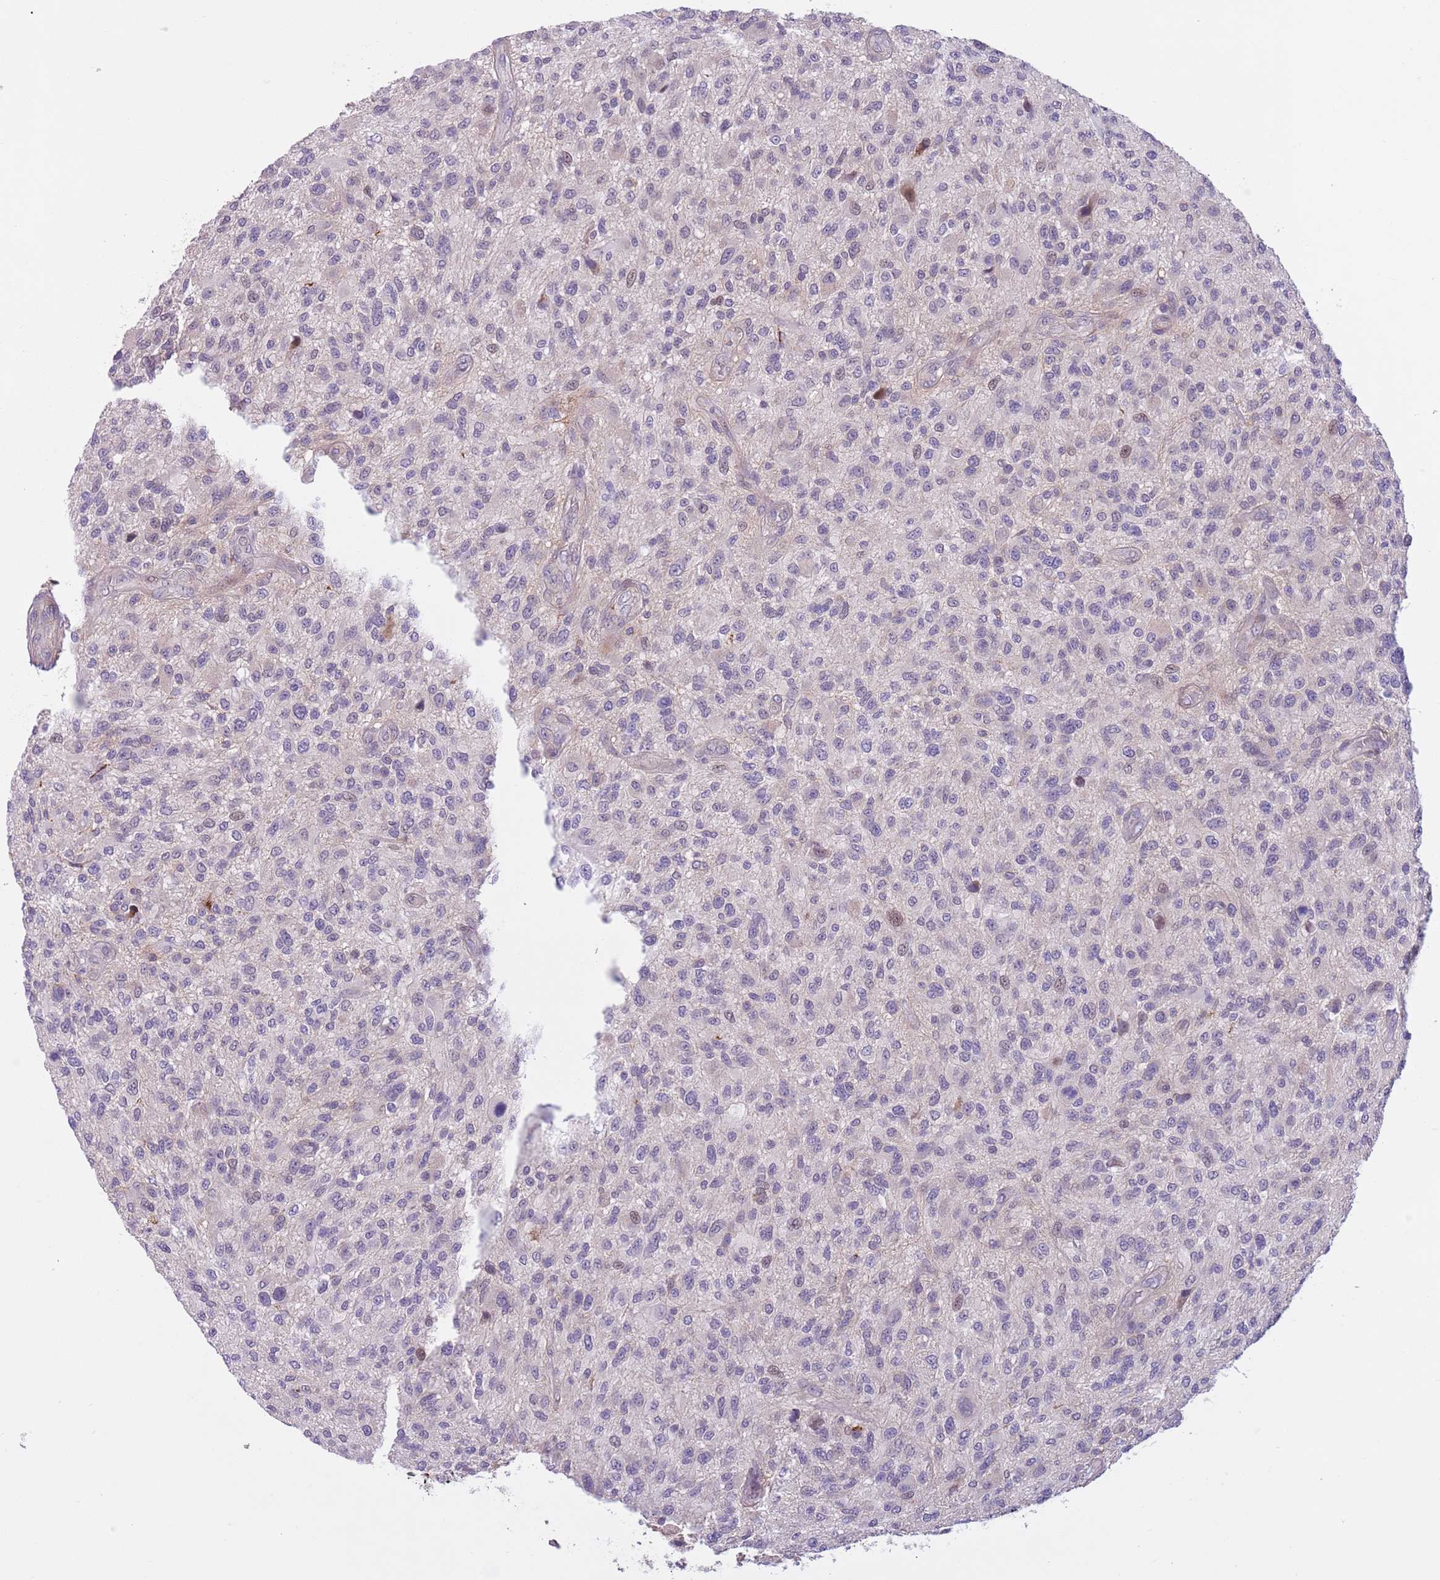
{"staining": {"intensity": "negative", "quantity": "none", "location": "none"}, "tissue": "glioma", "cell_type": "Tumor cells", "image_type": "cancer", "snomed": [{"axis": "morphology", "description": "Glioma, malignant, High grade"}, {"axis": "topography", "description": "Brain"}], "caption": "Micrograph shows no significant protein staining in tumor cells of malignant glioma (high-grade).", "gene": "JAML", "patient": {"sex": "male", "age": 47}}